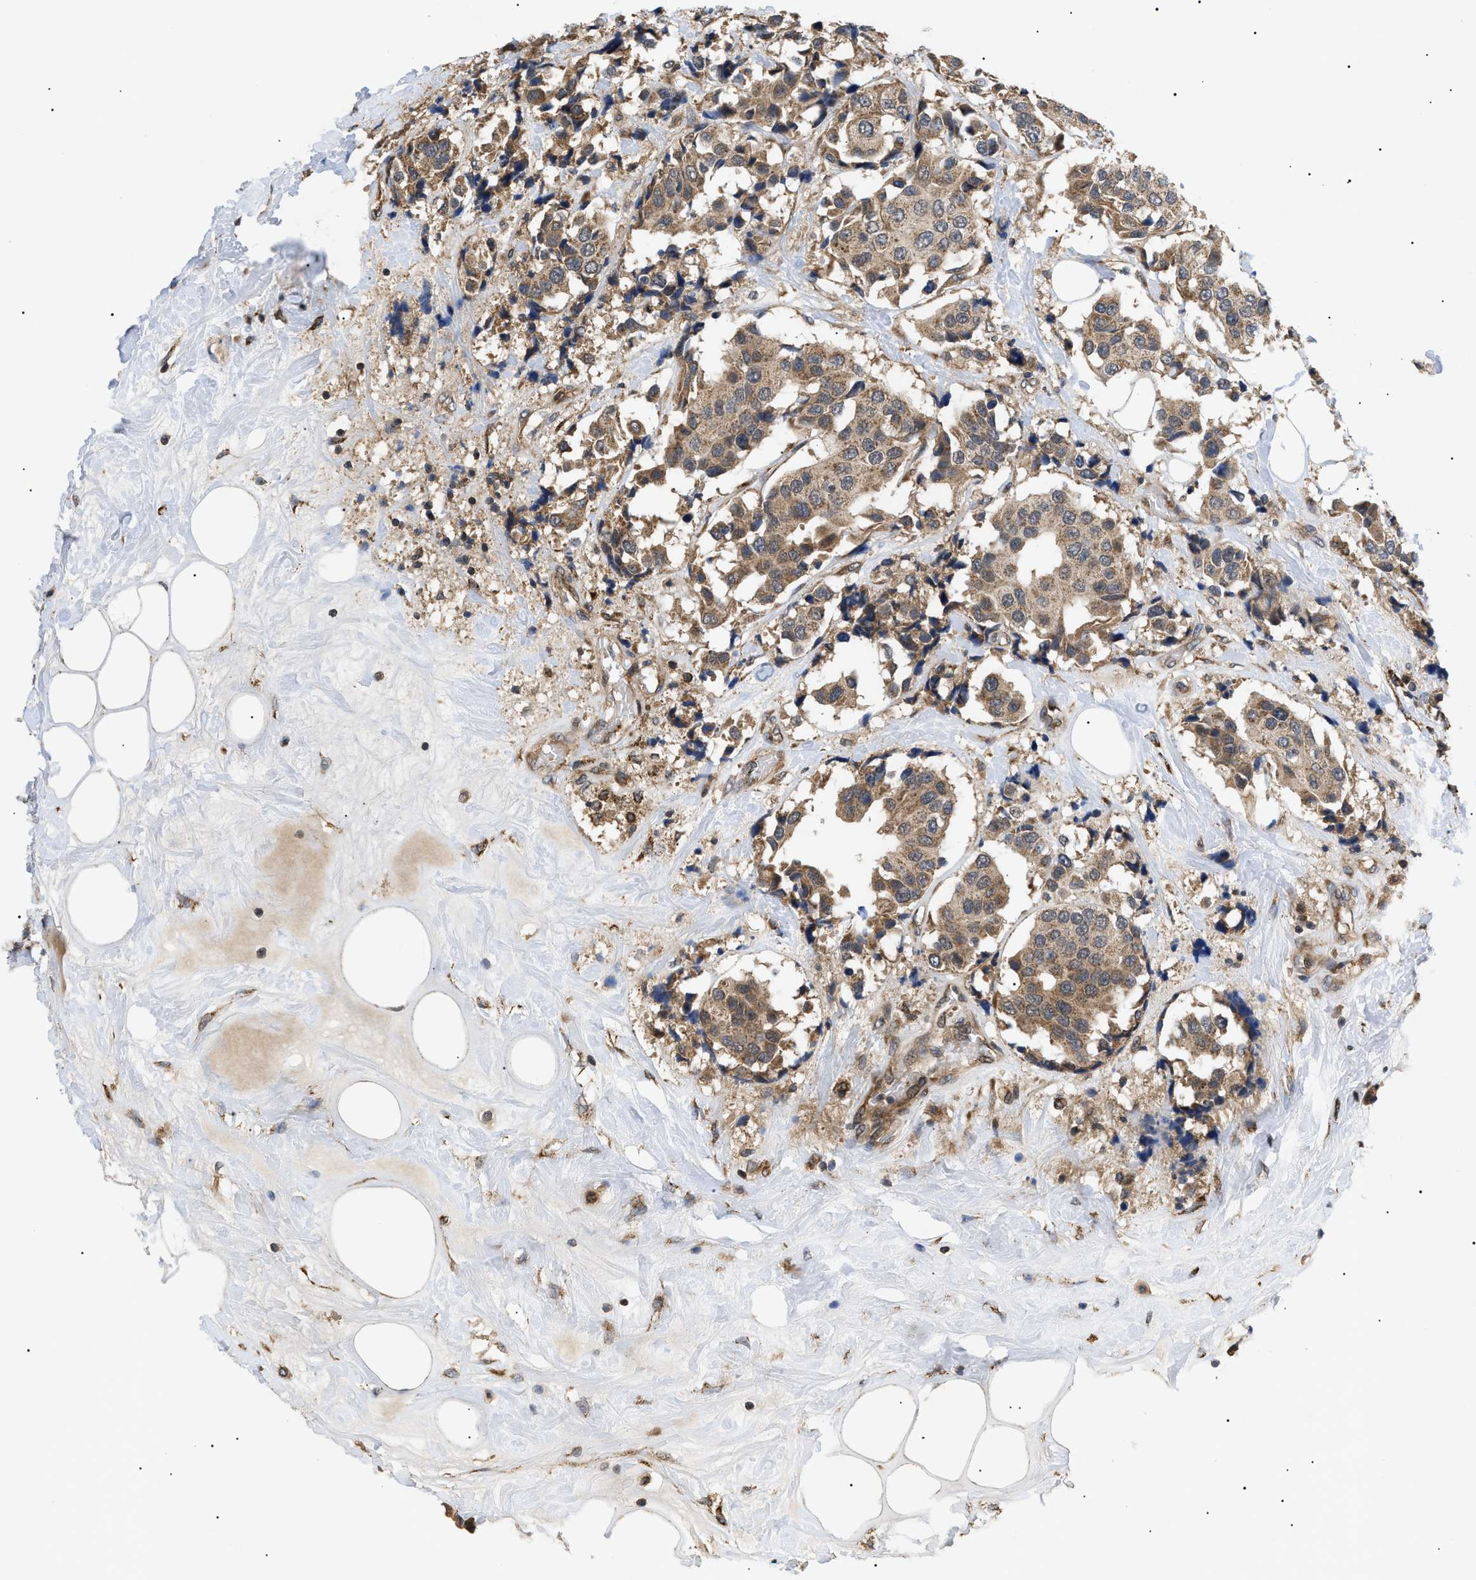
{"staining": {"intensity": "moderate", "quantity": ">75%", "location": "cytoplasmic/membranous"}, "tissue": "breast cancer", "cell_type": "Tumor cells", "image_type": "cancer", "snomed": [{"axis": "morphology", "description": "Normal tissue, NOS"}, {"axis": "morphology", "description": "Duct carcinoma"}, {"axis": "topography", "description": "Breast"}], "caption": "IHC histopathology image of neoplastic tissue: human breast intraductal carcinoma stained using IHC demonstrates medium levels of moderate protein expression localized specifically in the cytoplasmic/membranous of tumor cells, appearing as a cytoplasmic/membranous brown color.", "gene": "ASTL", "patient": {"sex": "female", "age": 39}}